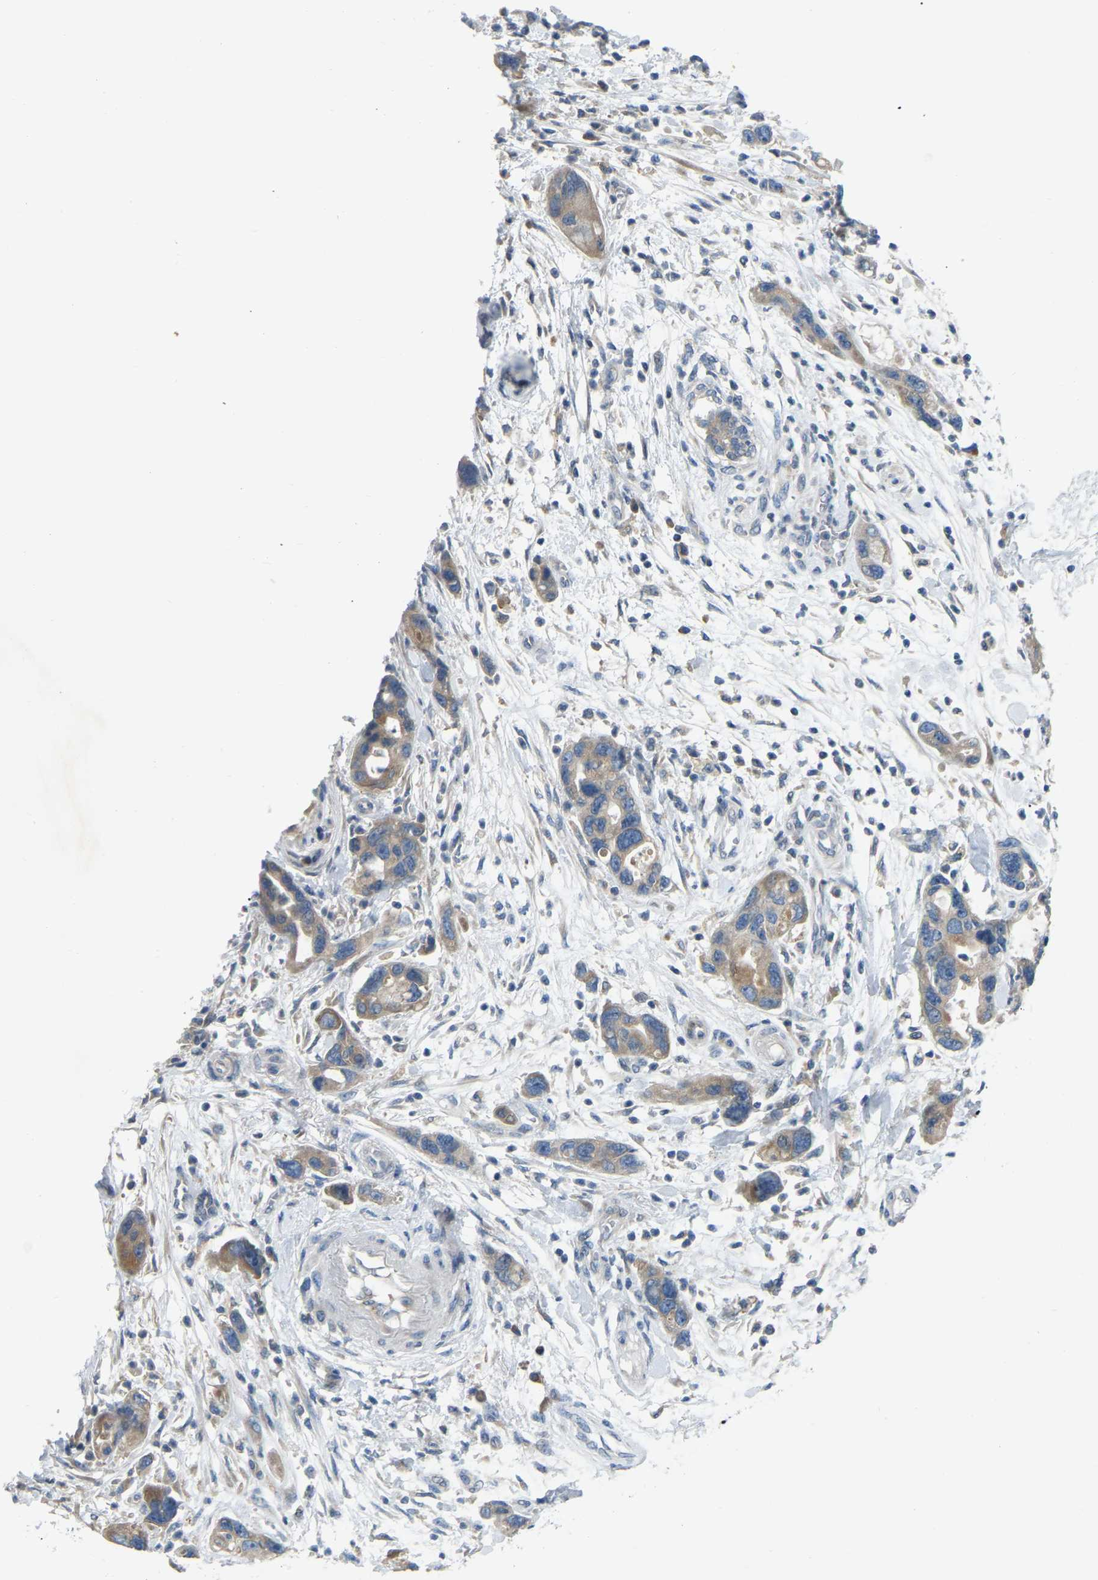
{"staining": {"intensity": "moderate", "quantity": ">75%", "location": "cytoplasmic/membranous"}, "tissue": "pancreatic cancer", "cell_type": "Tumor cells", "image_type": "cancer", "snomed": [{"axis": "morphology", "description": "Normal tissue, NOS"}, {"axis": "morphology", "description": "Adenocarcinoma, NOS"}, {"axis": "topography", "description": "Pancreas"}], "caption": "Immunohistochemical staining of pancreatic cancer reveals medium levels of moderate cytoplasmic/membranous protein expression in about >75% of tumor cells.", "gene": "PARL", "patient": {"sex": "female", "age": 71}}